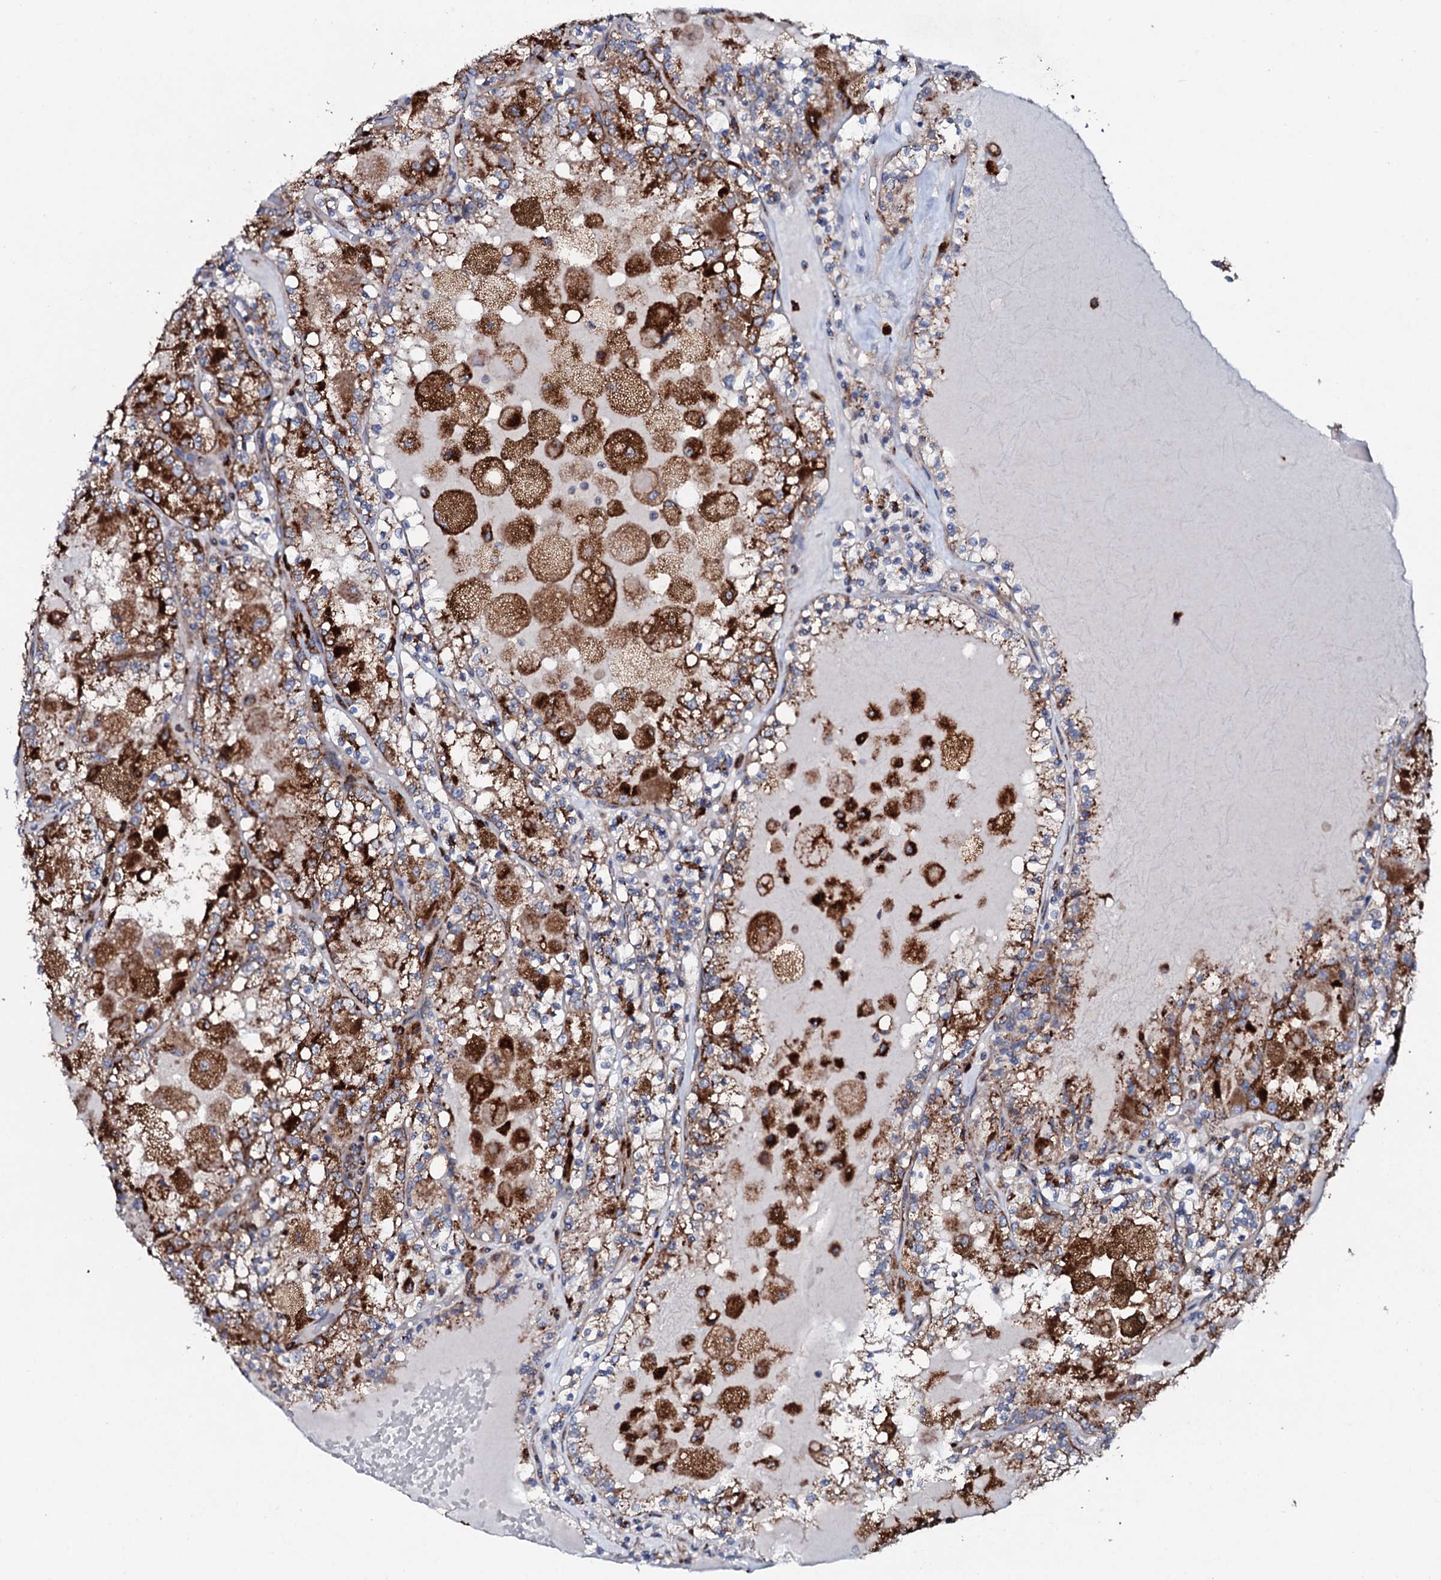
{"staining": {"intensity": "moderate", "quantity": ">75%", "location": "cytoplasmic/membranous"}, "tissue": "renal cancer", "cell_type": "Tumor cells", "image_type": "cancer", "snomed": [{"axis": "morphology", "description": "Adenocarcinoma, NOS"}, {"axis": "topography", "description": "Kidney"}], "caption": "There is medium levels of moderate cytoplasmic/membranous expression in tumor cells of renal cancer, as demonstrated by immunohistochemical staining (brown color).", "gene": "P2RX4", "patient": {"sex": "female", "age": 56}}